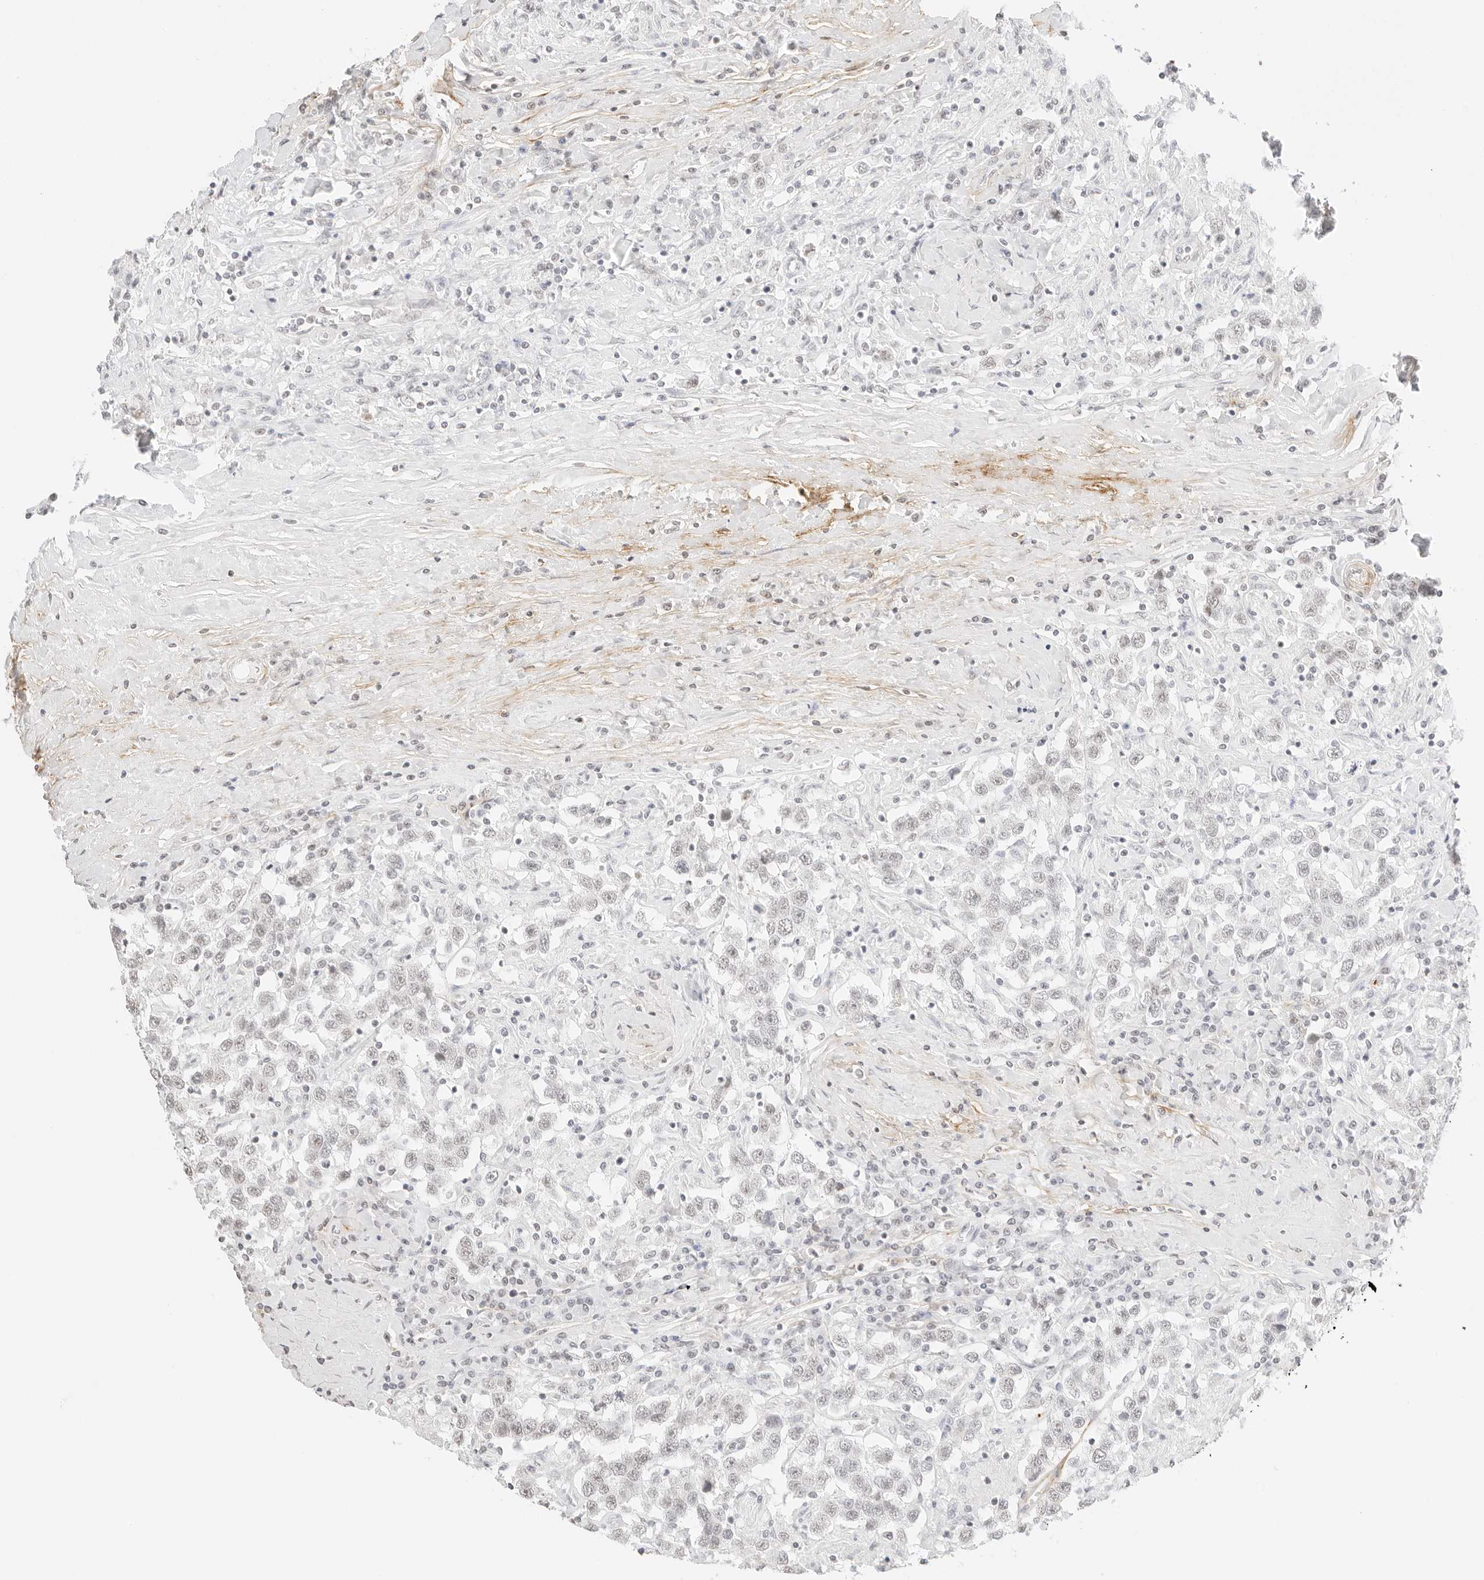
{"staining": {"intensity": "negative", "quantity": "none", "location": "none"}, "tissue": "testis cancer", "cell_type": "Tumor cells", "image_type": "cancer", "snomed": [{"axis": "morphology", "description": "Seminoma, NOS"}, {"axis": "topography", "description": "Testis"}], "caption": "High magnification brightfield microscopy of seminoma (testis) stained with DAB (brown) and counterstained with hematoxylin (blue): tumor cells show no significant expression.", "gene": "FBLN5", "patient": {"sex": "male", "age": 41}}